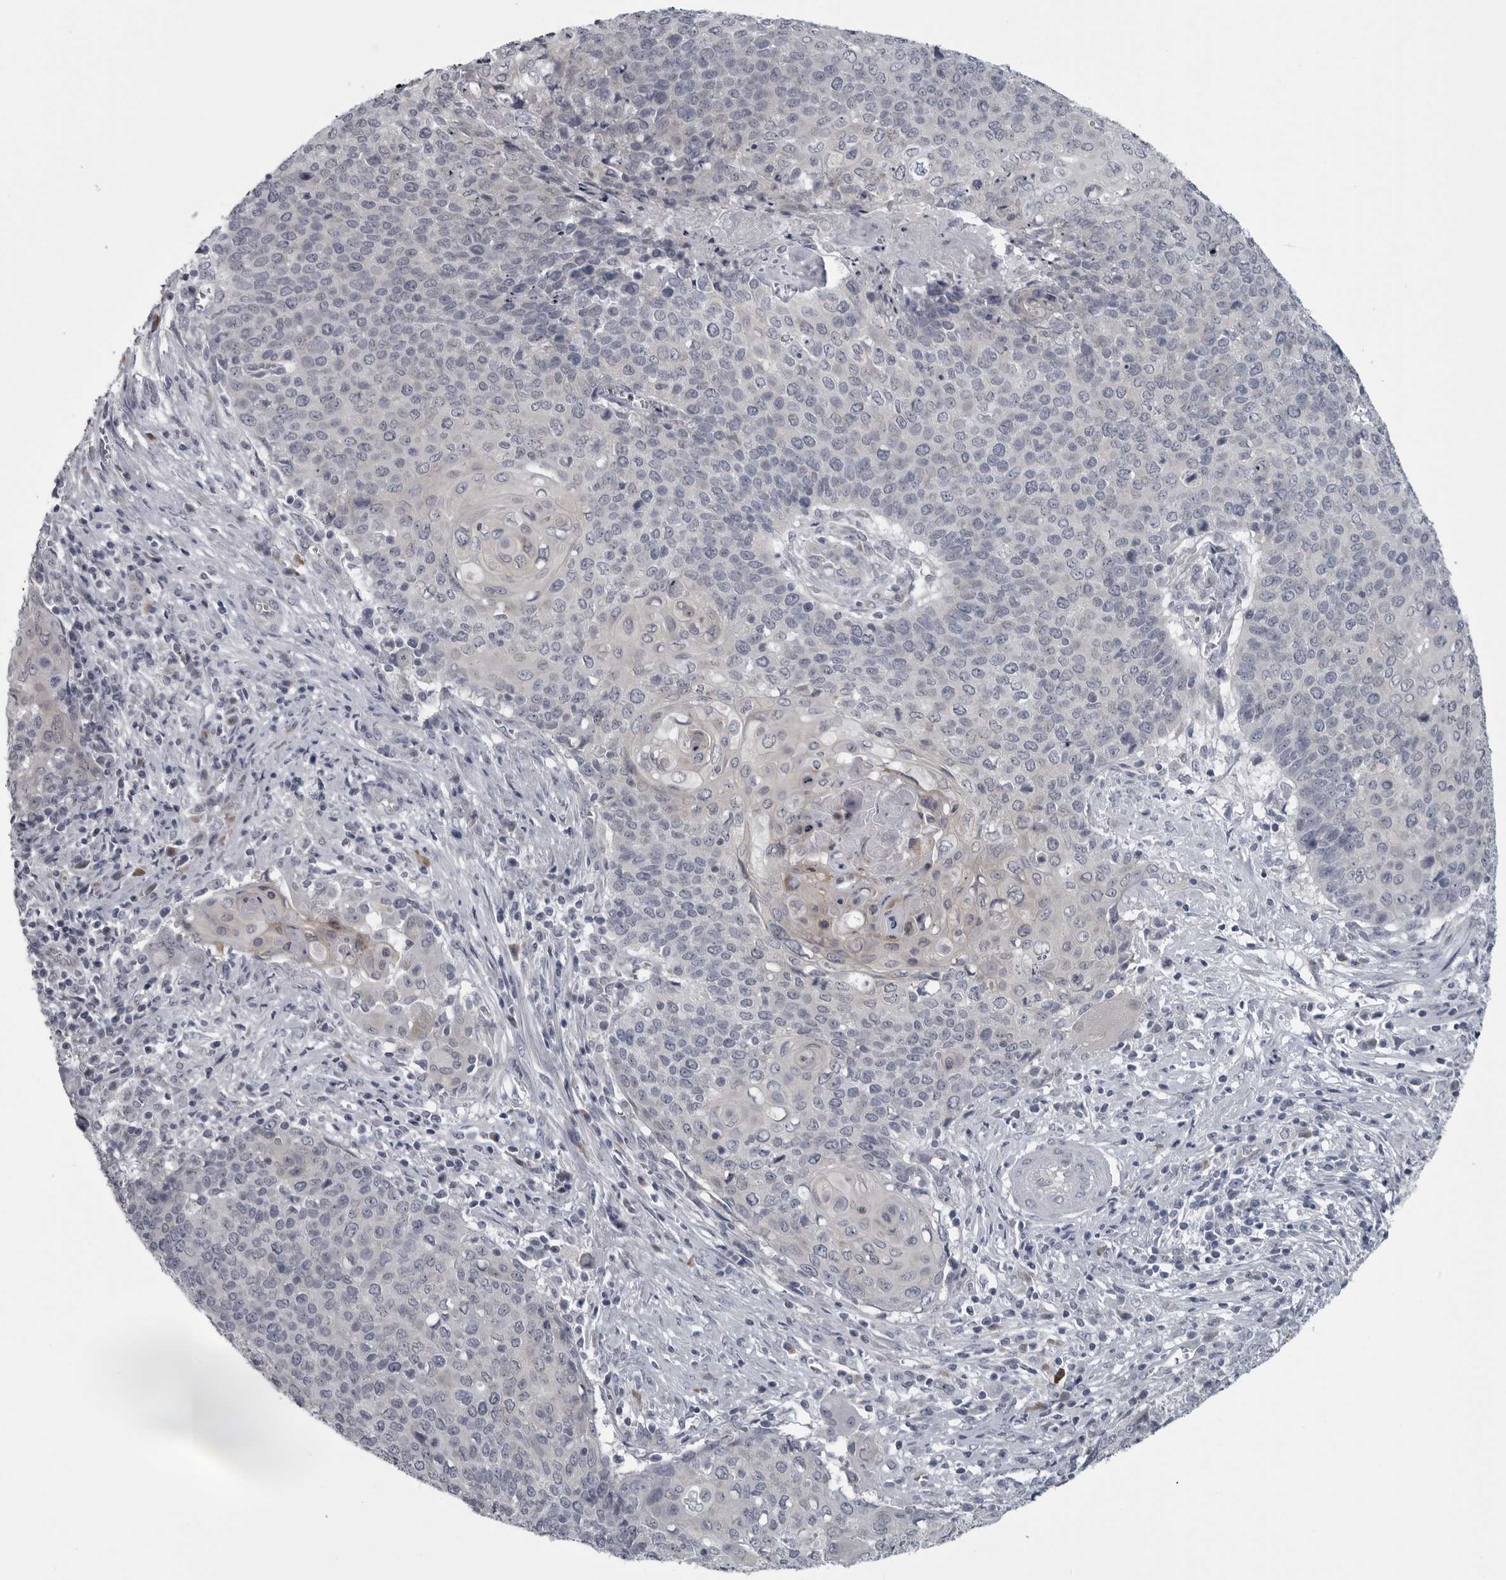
{"staining": {"intensity": "negative", "quantity": "none", "location": "none"}, "tissue": "cervical cancer", "cell_type": "Tumor cells", "image_type": "cancer", "snomed": [{"axis": "morphology", "description": "Squamous cell carcinoma, NOS"}, {"axis": "topography", "description": "Cervix"}], "caption": "IHC of human cervical squamous cell carcinoma shows no expression in tumor cells.", "gene": "MYOC", "patient": {"sex": "female", "age": 39}}